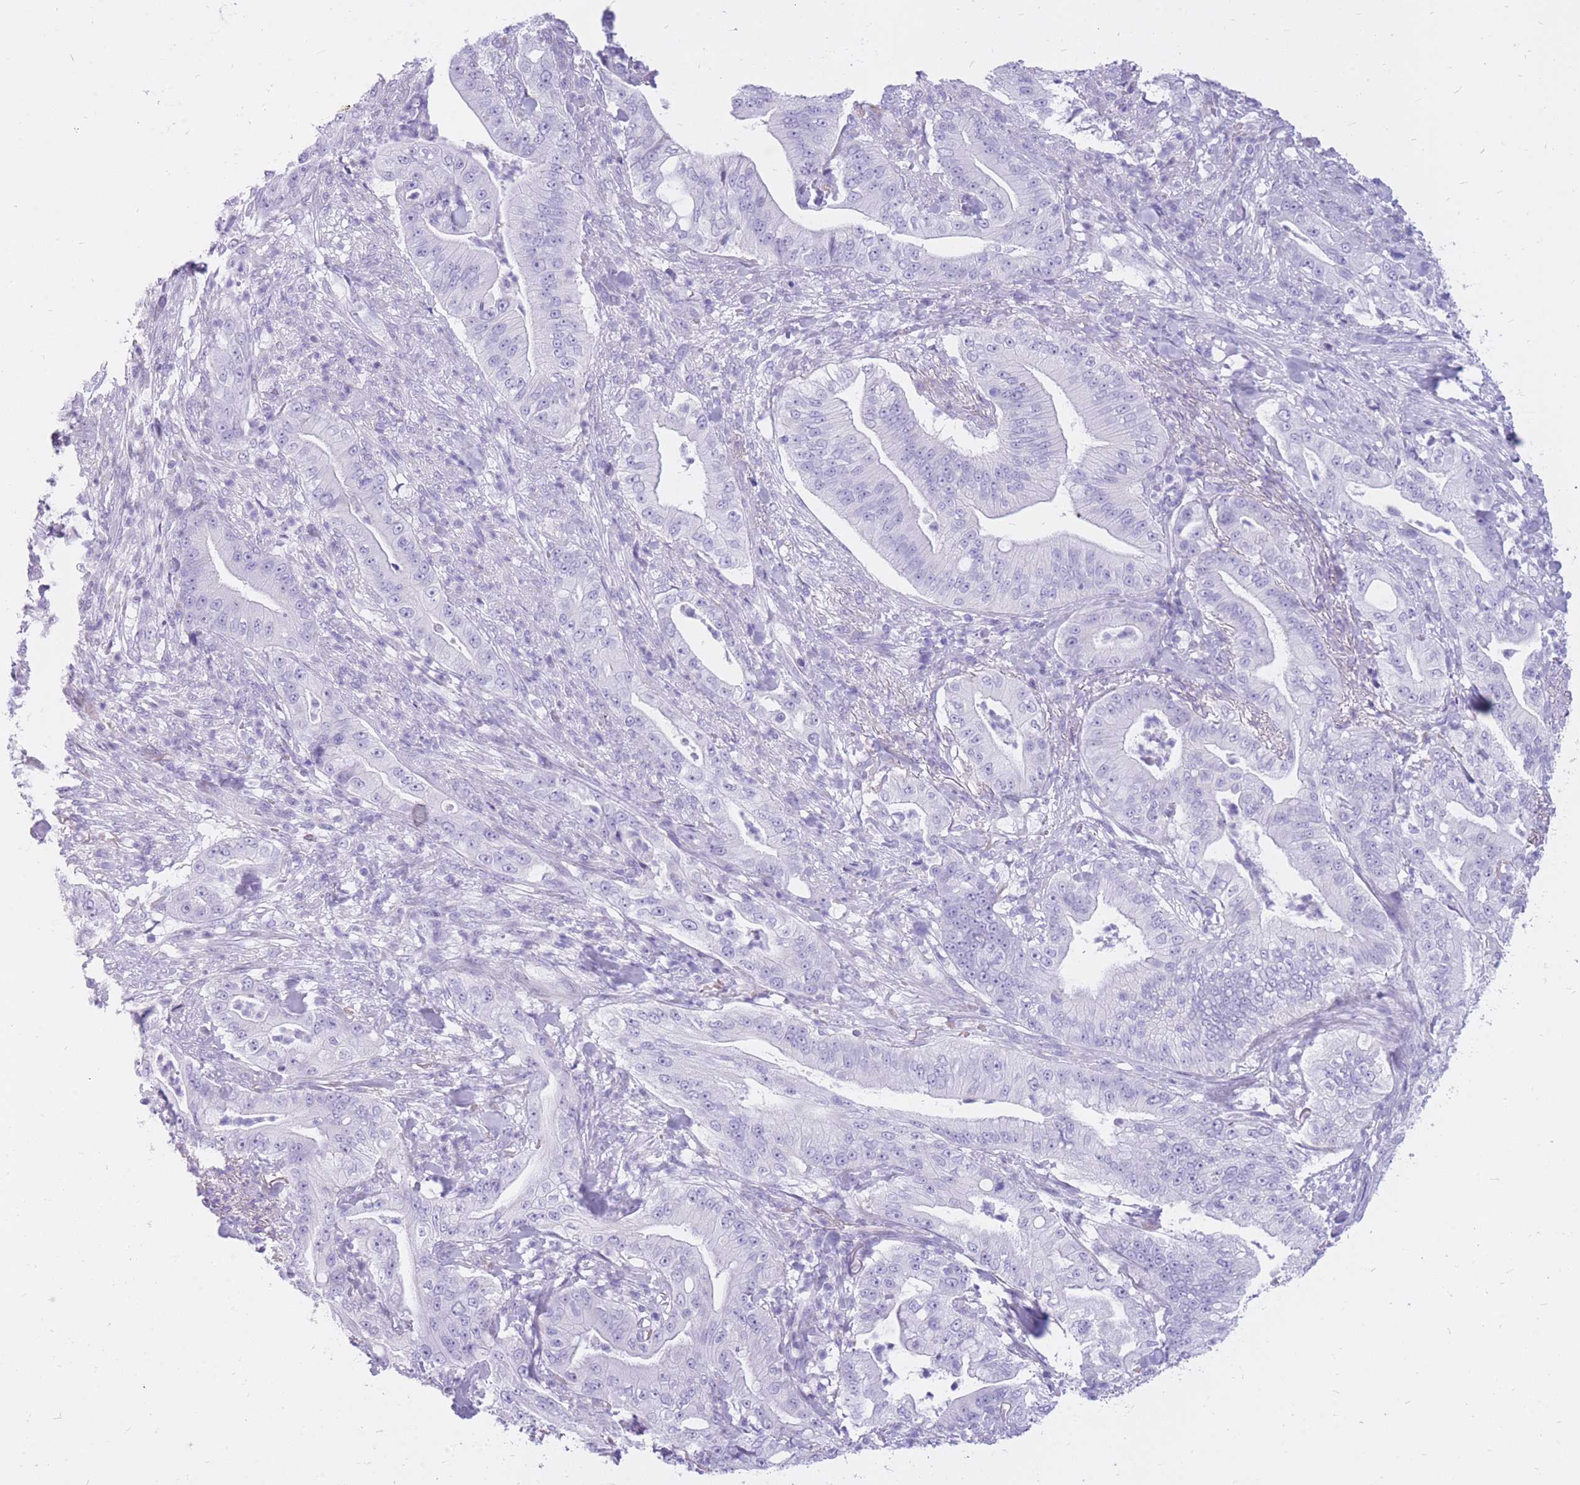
{"staining": {"intensity": "negative", "quantity": "none", "location": "none"}, "tissue": "pancreatic cancer", "cell_type": "Tumor cells", "image_type": "cancer", "snomed": [{"axis": "morphology", "description": "Adenocarcinoma, NOS"}, {"axis": "topography", "description": "Pancreas"}], "caption": "DAB (3,3'-diaminobenzidine) immunohistochemical staining of adenocarcinoma (pancreatic) reveals no significant positivity in tumor cells.", "gene": "CYP21A2", "patient": {"sex": "male", "age": 71}}